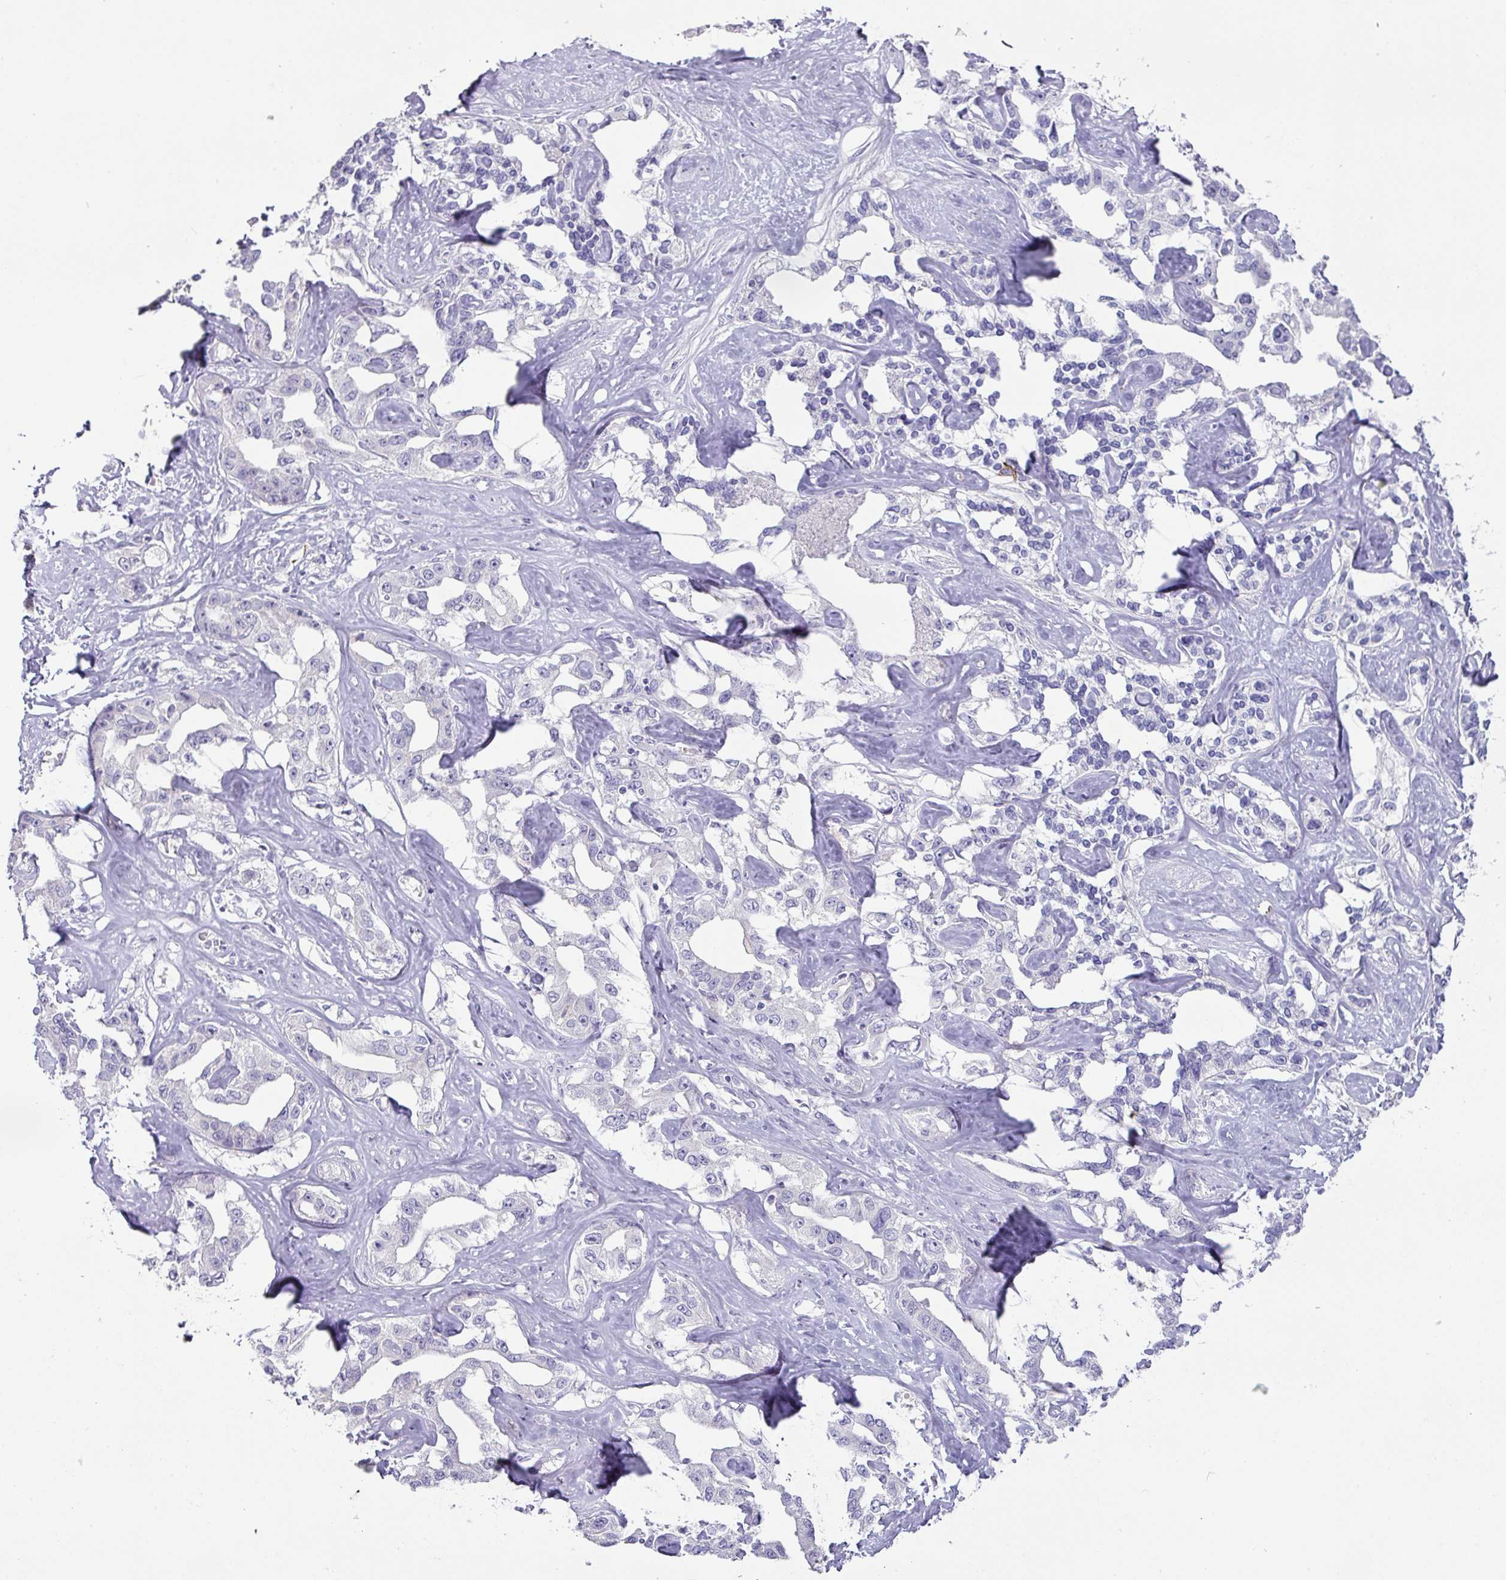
{"staining": {"intensity": "negative", "quantity": "none", "location": "none"}, "tissue": "liver cancer", "cell_type": "Tumor cells", "image_type": "cancer", "snomed": [{"axis": "morphology", "description": "Cholangiocarcinoma"}, {"axis": "topography", "description": "Liver"}], "caption": "Histopathology image shows no protein positivity in tumor cells of cholangiocarcinoma (liver) tissue.", "gene": "FGF17", "patient": {"sex": "male", "age": 59}}